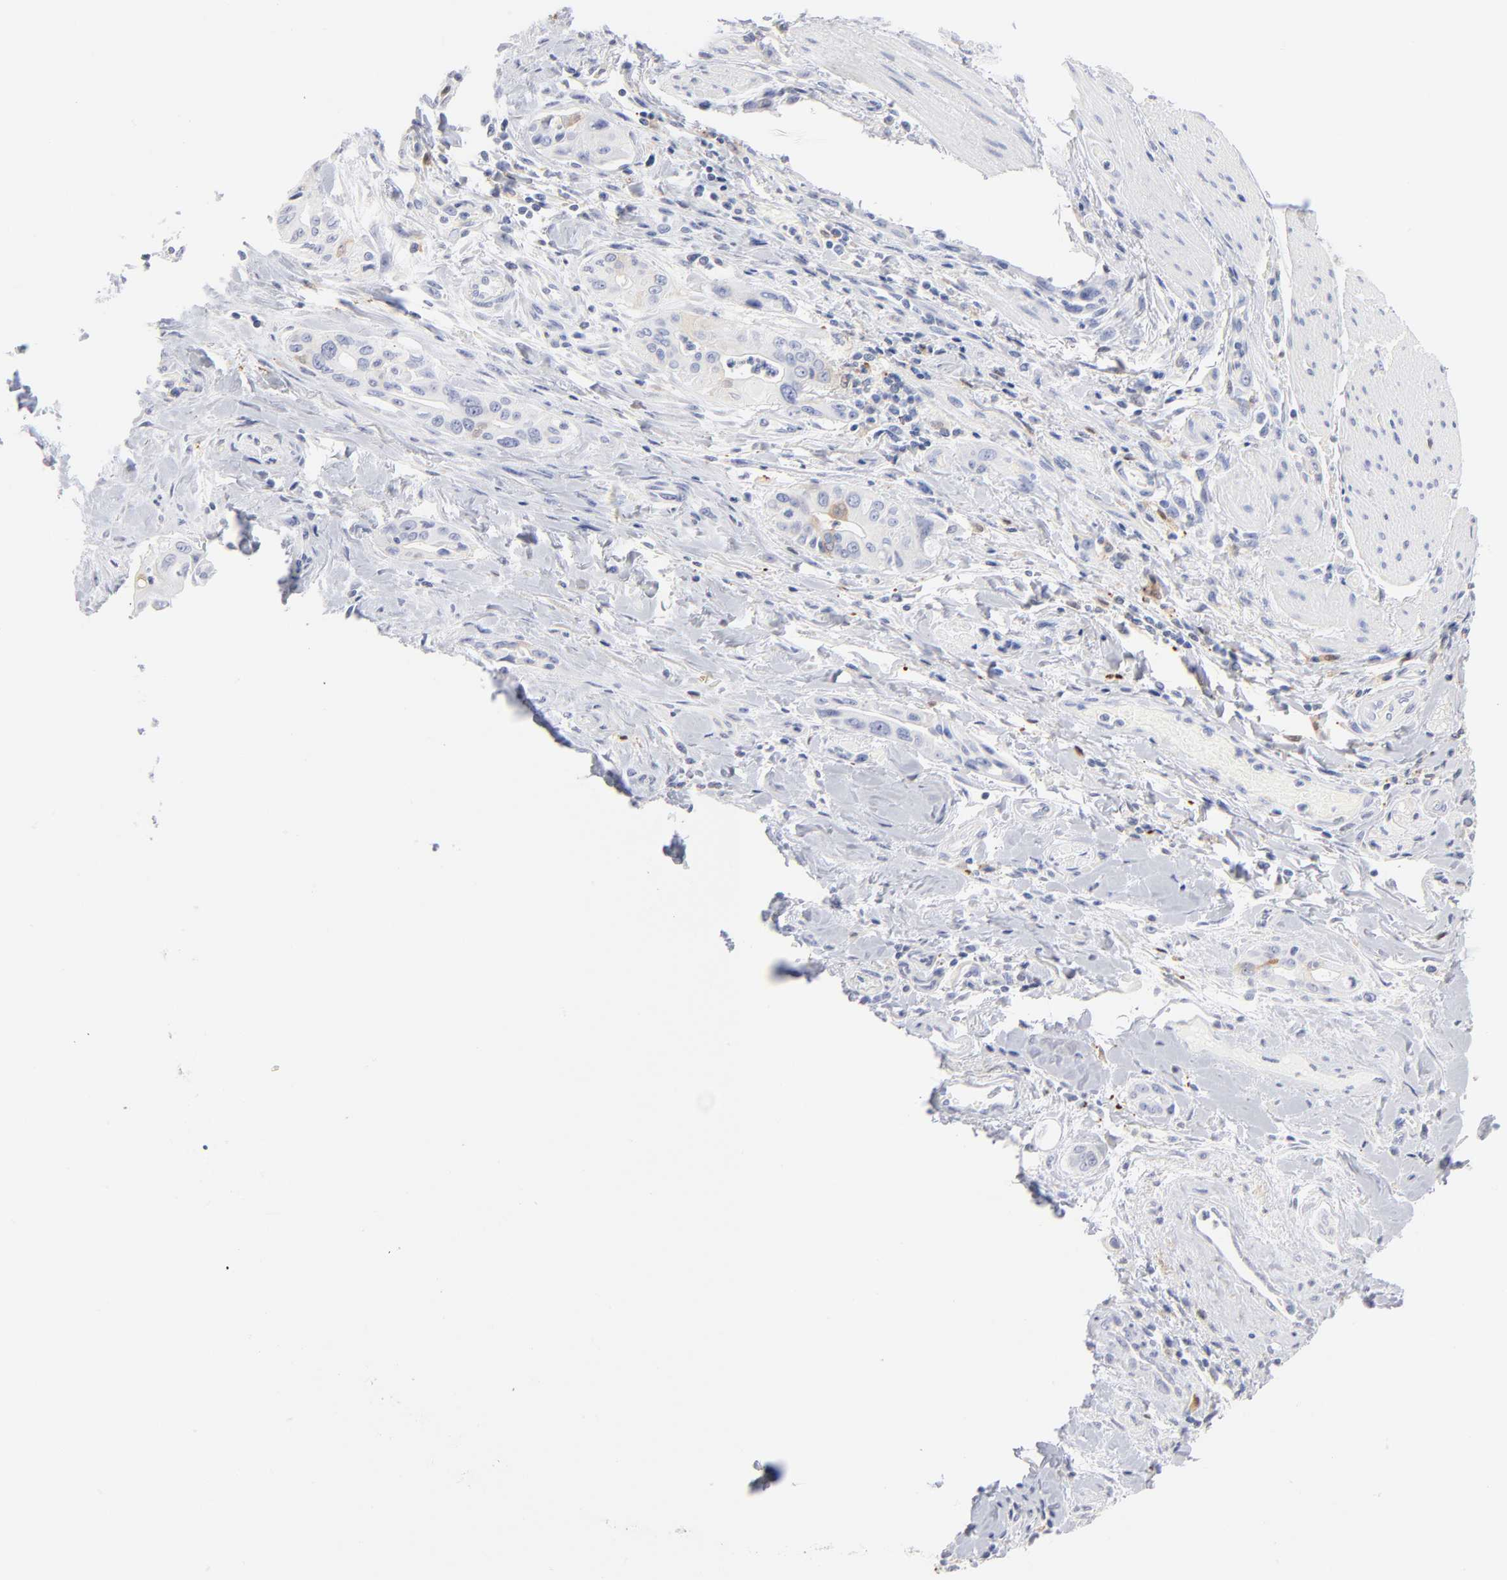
{"staining": {"intensity": "negative", "quantity": "none", "location": "none"}, "tissue": "pancreatic cancer", "cell_type": "Tumor cells", "image_type": "cancer", "snomed": [{"axis": "morphology", "description": "Adenocarcinoma, NOS"}, {"axis": "topography", "description": "Pancreas"}], "caption": "Immunohistochemistry image of neoplastic tissue: pancreatic adenocarcinoma stained with DAB (3,3'-diaminobenzidine) demonstrates no significant protein staining in tumor cells. (DAB IHC, high magnification).", "gene": "IFIT2", "patient": {"sex": "male", "age": 77}}